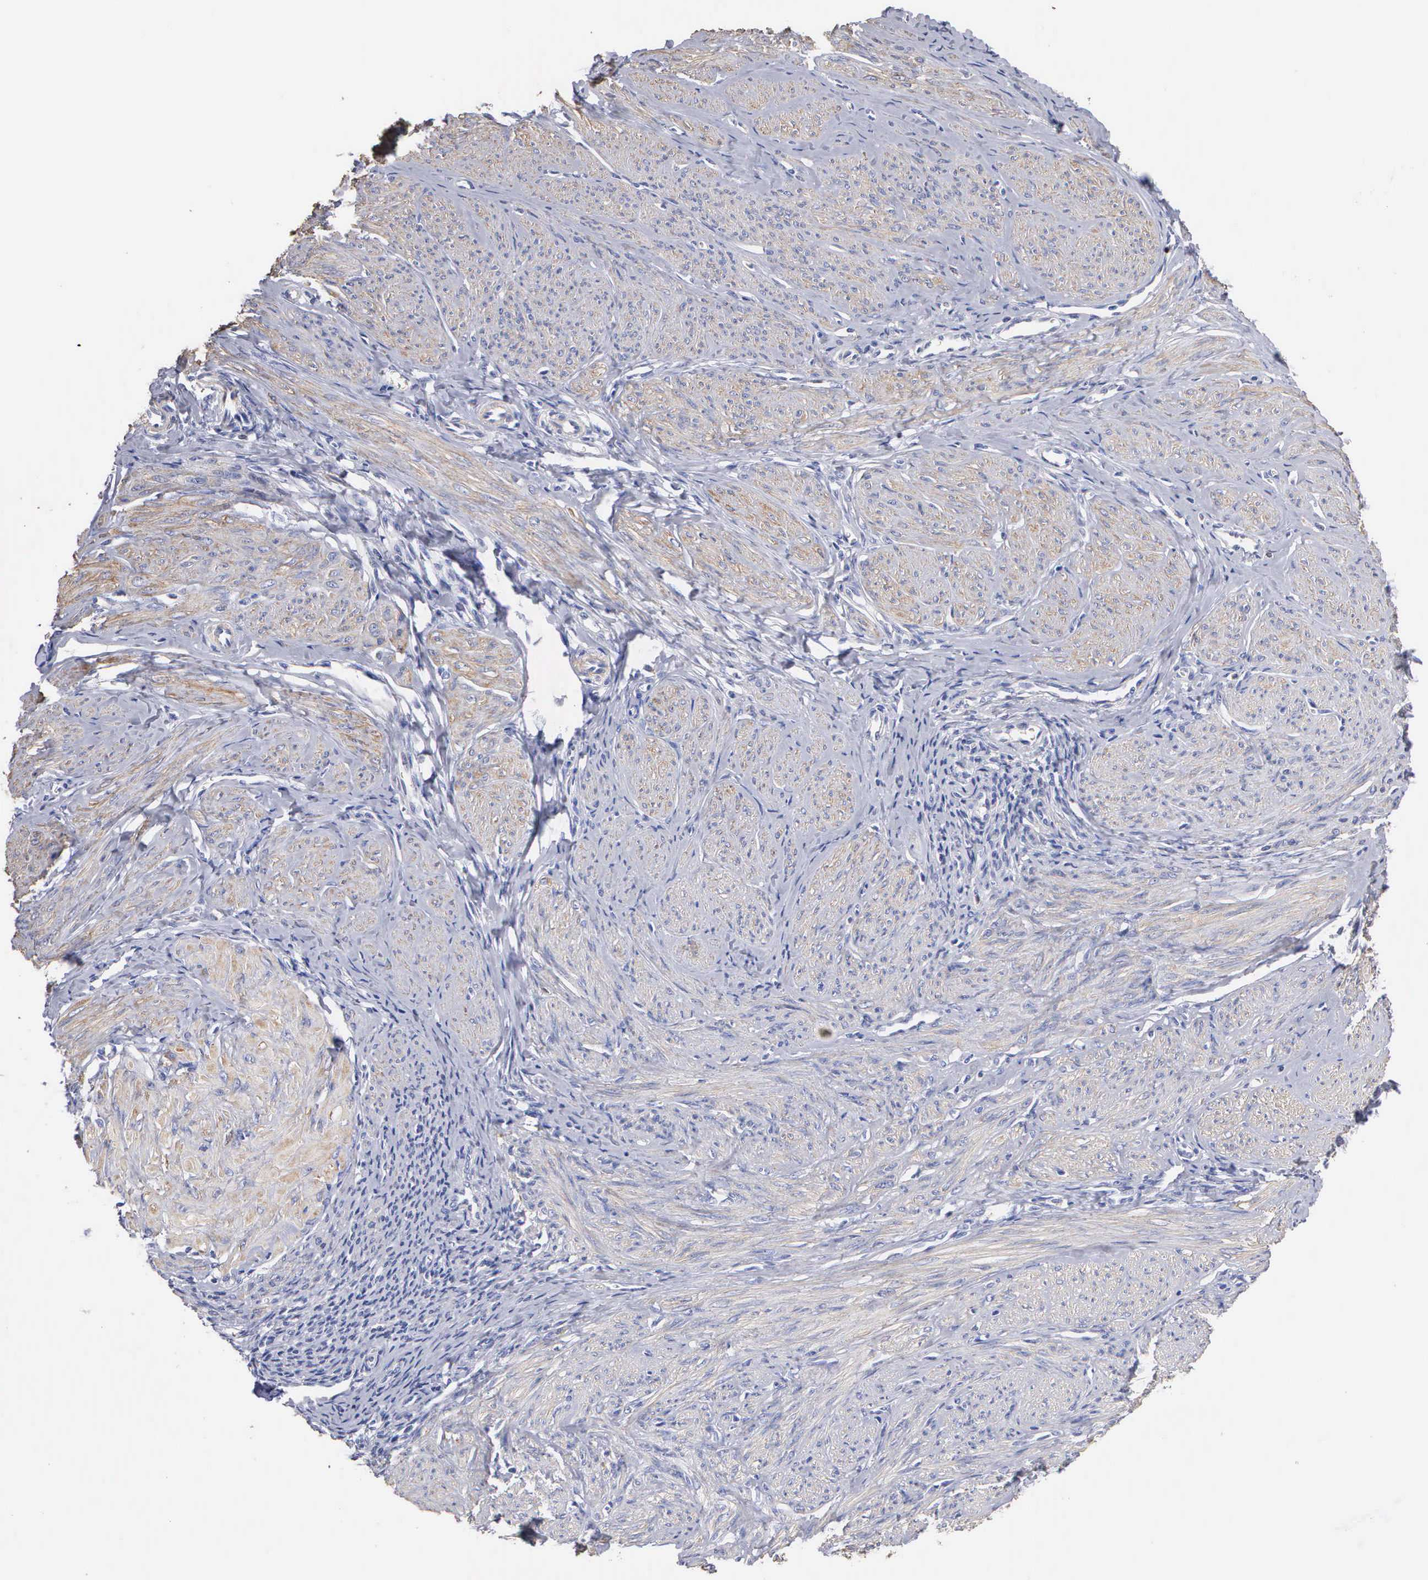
{"staining": {"intensity": "weak", "quantity": "25%-75%", "location": "cytoplasmic/membranous"}, "tissue": "smooth muscle", "cell_type": "Smooth muscle cells", "image_type": "normal", "snomed": [{"axis": "morphology", "description": "Normal tissue, NOS"}, {"axis": "topography", "description": "Uterus"}], "caption": "This image shows benign smooth muscle stained with immunohistochemistry (IHC) to label a protein in brown. The cytoplasmic/membranous of smooth muscle cells show weak positivity for the protein. Nuclei are counter-stained blue.", "gene": "ELFN2", "patient": {"sex": "female", "age": 45}}